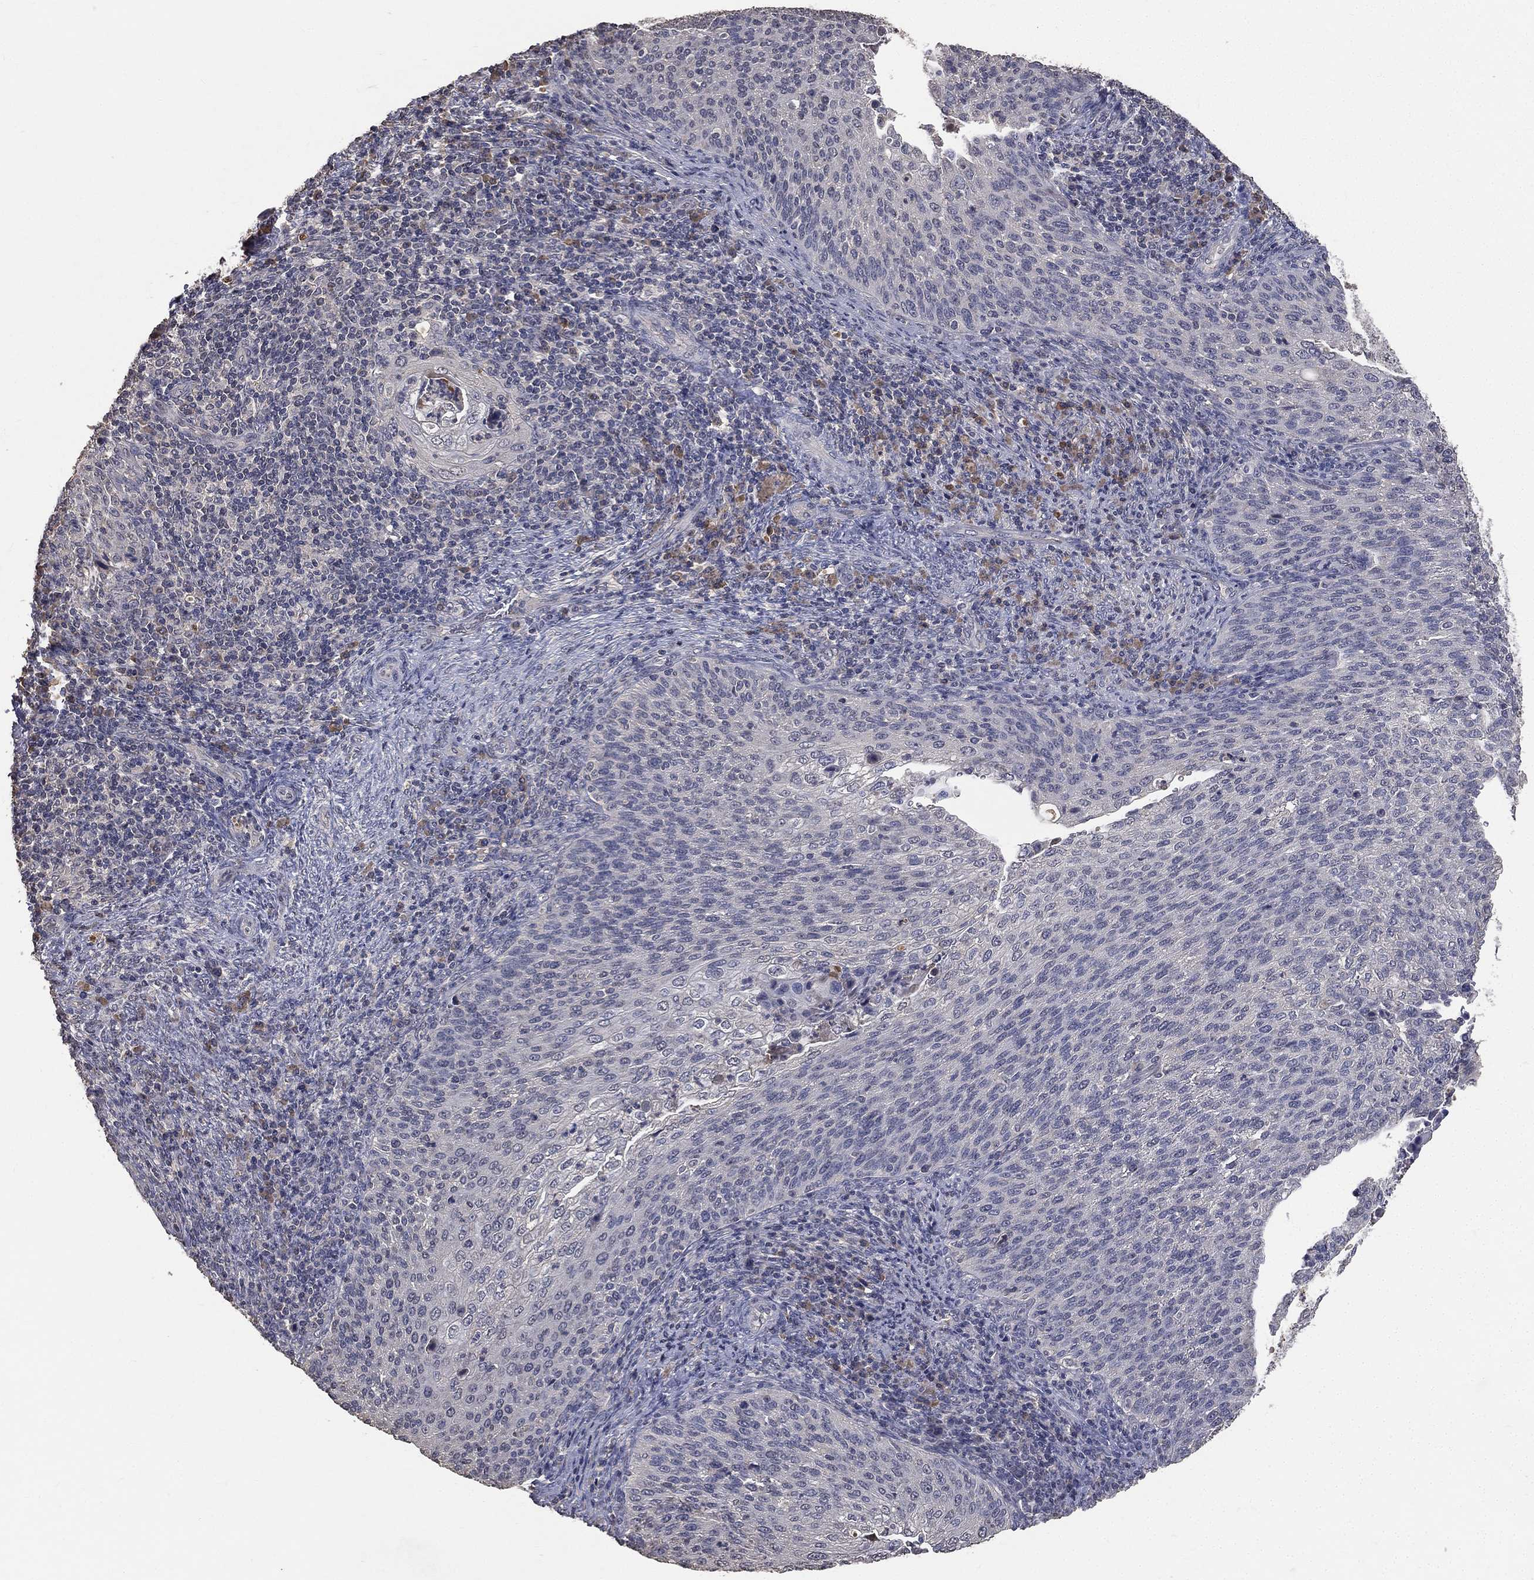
{"staining": {"intensity": "negative", "quantity": "none", "location": "none"}, "tissue": "cervical cancer", "cell_type": "Tumor cells", "image_type": "cancer", "snomed": [{"axis": "morphology", "description": "Squamous cell carcinoma, NOS"}, {"axis": "topography", "description": "Cervix"}], "caption": "This image is of cervical squamous cell carcinoma stained with immunohistochemistry to label a protein in brown with the nuclei are counter-stained blue. There is no staining in tumor cells.", "gene": "SNAP25", "patient": {"sex": "female", "age": 52}}